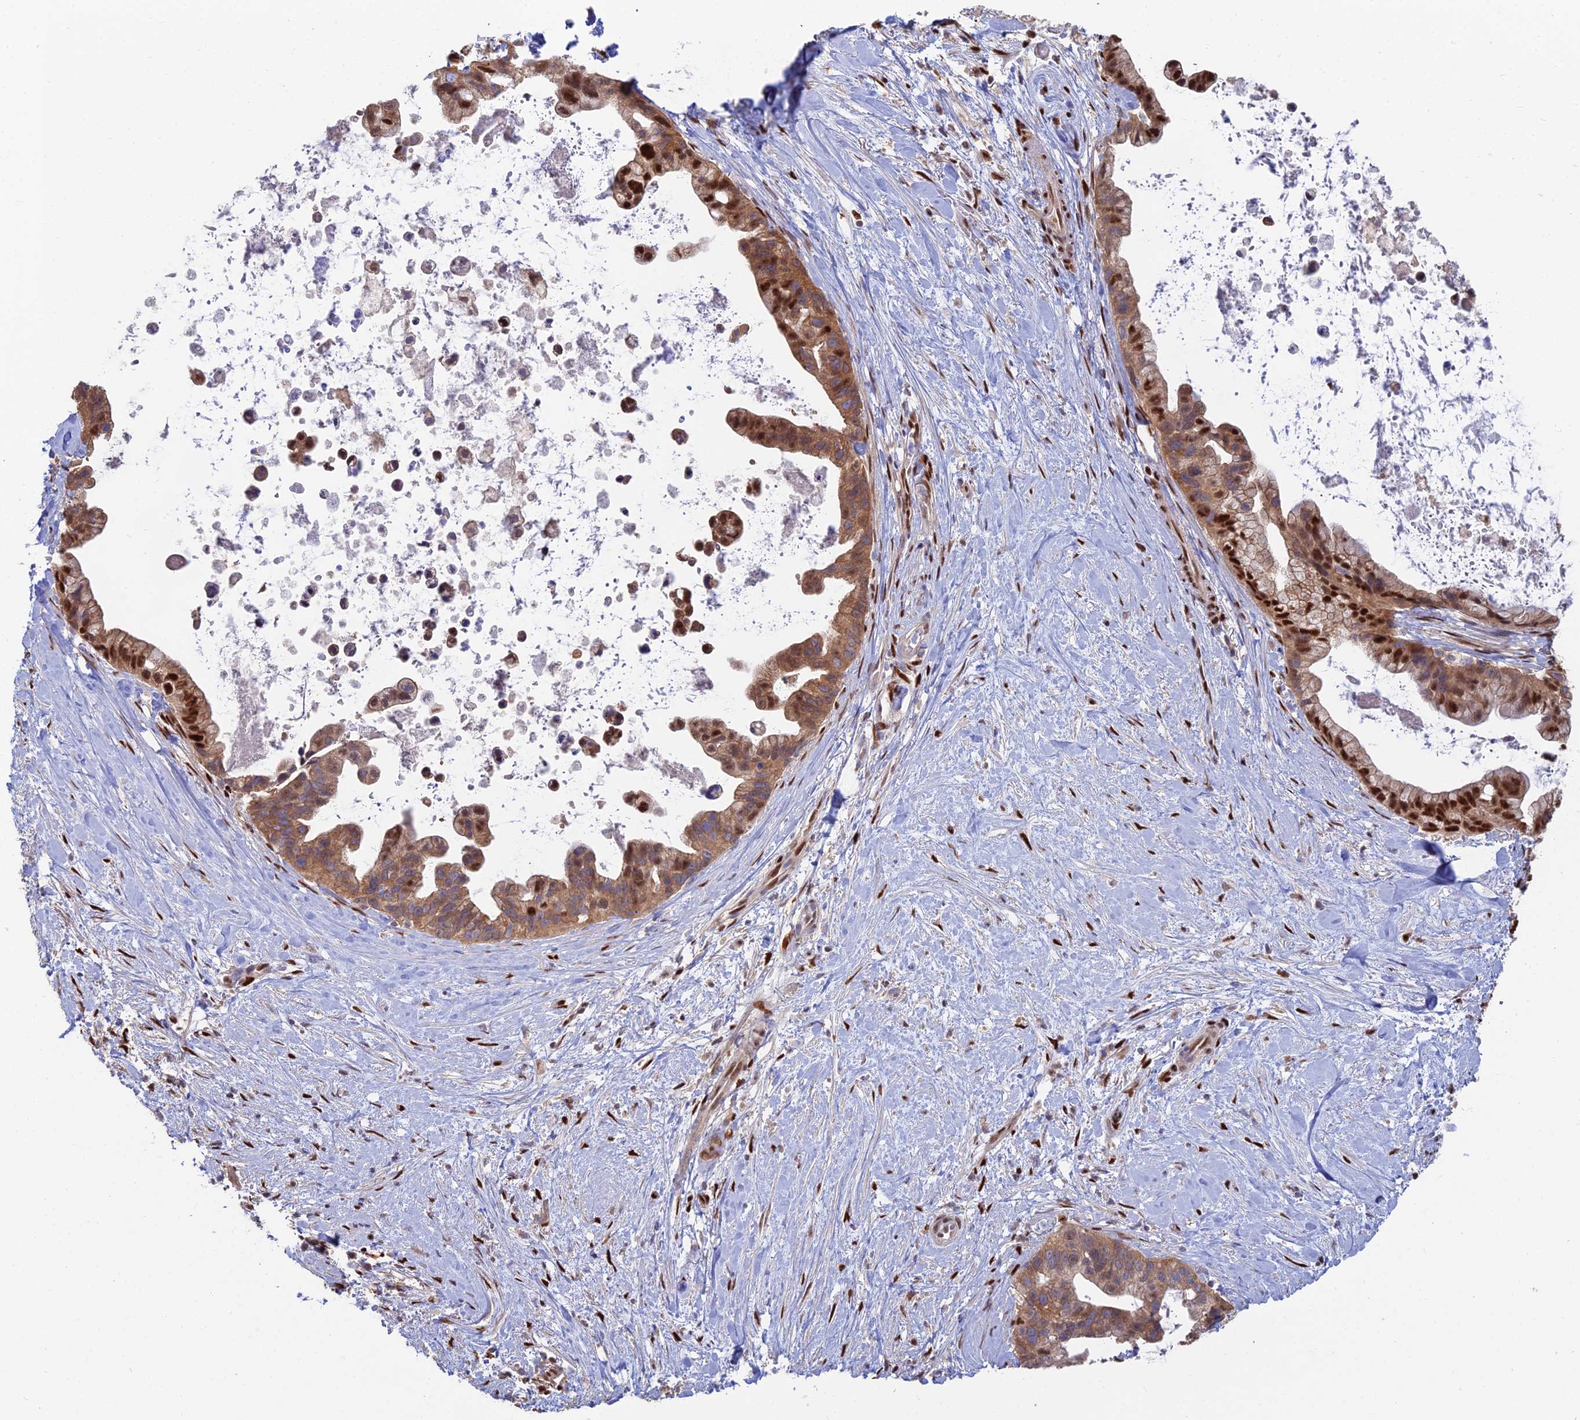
{"staining": {"intensity": "moderate", "quantity": ">75%", "location": "cytoplasmic/membranous,nuclear"}, "tissue": "pancreatic cancer", "cell_type": "Tumor cells", "image_type": "cancer", "snomed": [{"axis": "morphology", "description": "Adenocarcinoma, NOS"}, {"axis": "topography", "description": "Pancreas"}], "caption": "DAB (3,3'-diaminobenzidine) immunohistochemical staining of human adenocarcinoma (pancreatic) shows moderate cytoplasmic/membranous and nuclear protein staining in approximately >75% of tumor cells.", "gene": "DNPEP", "patient": {"sex": "female", "age": 83}}